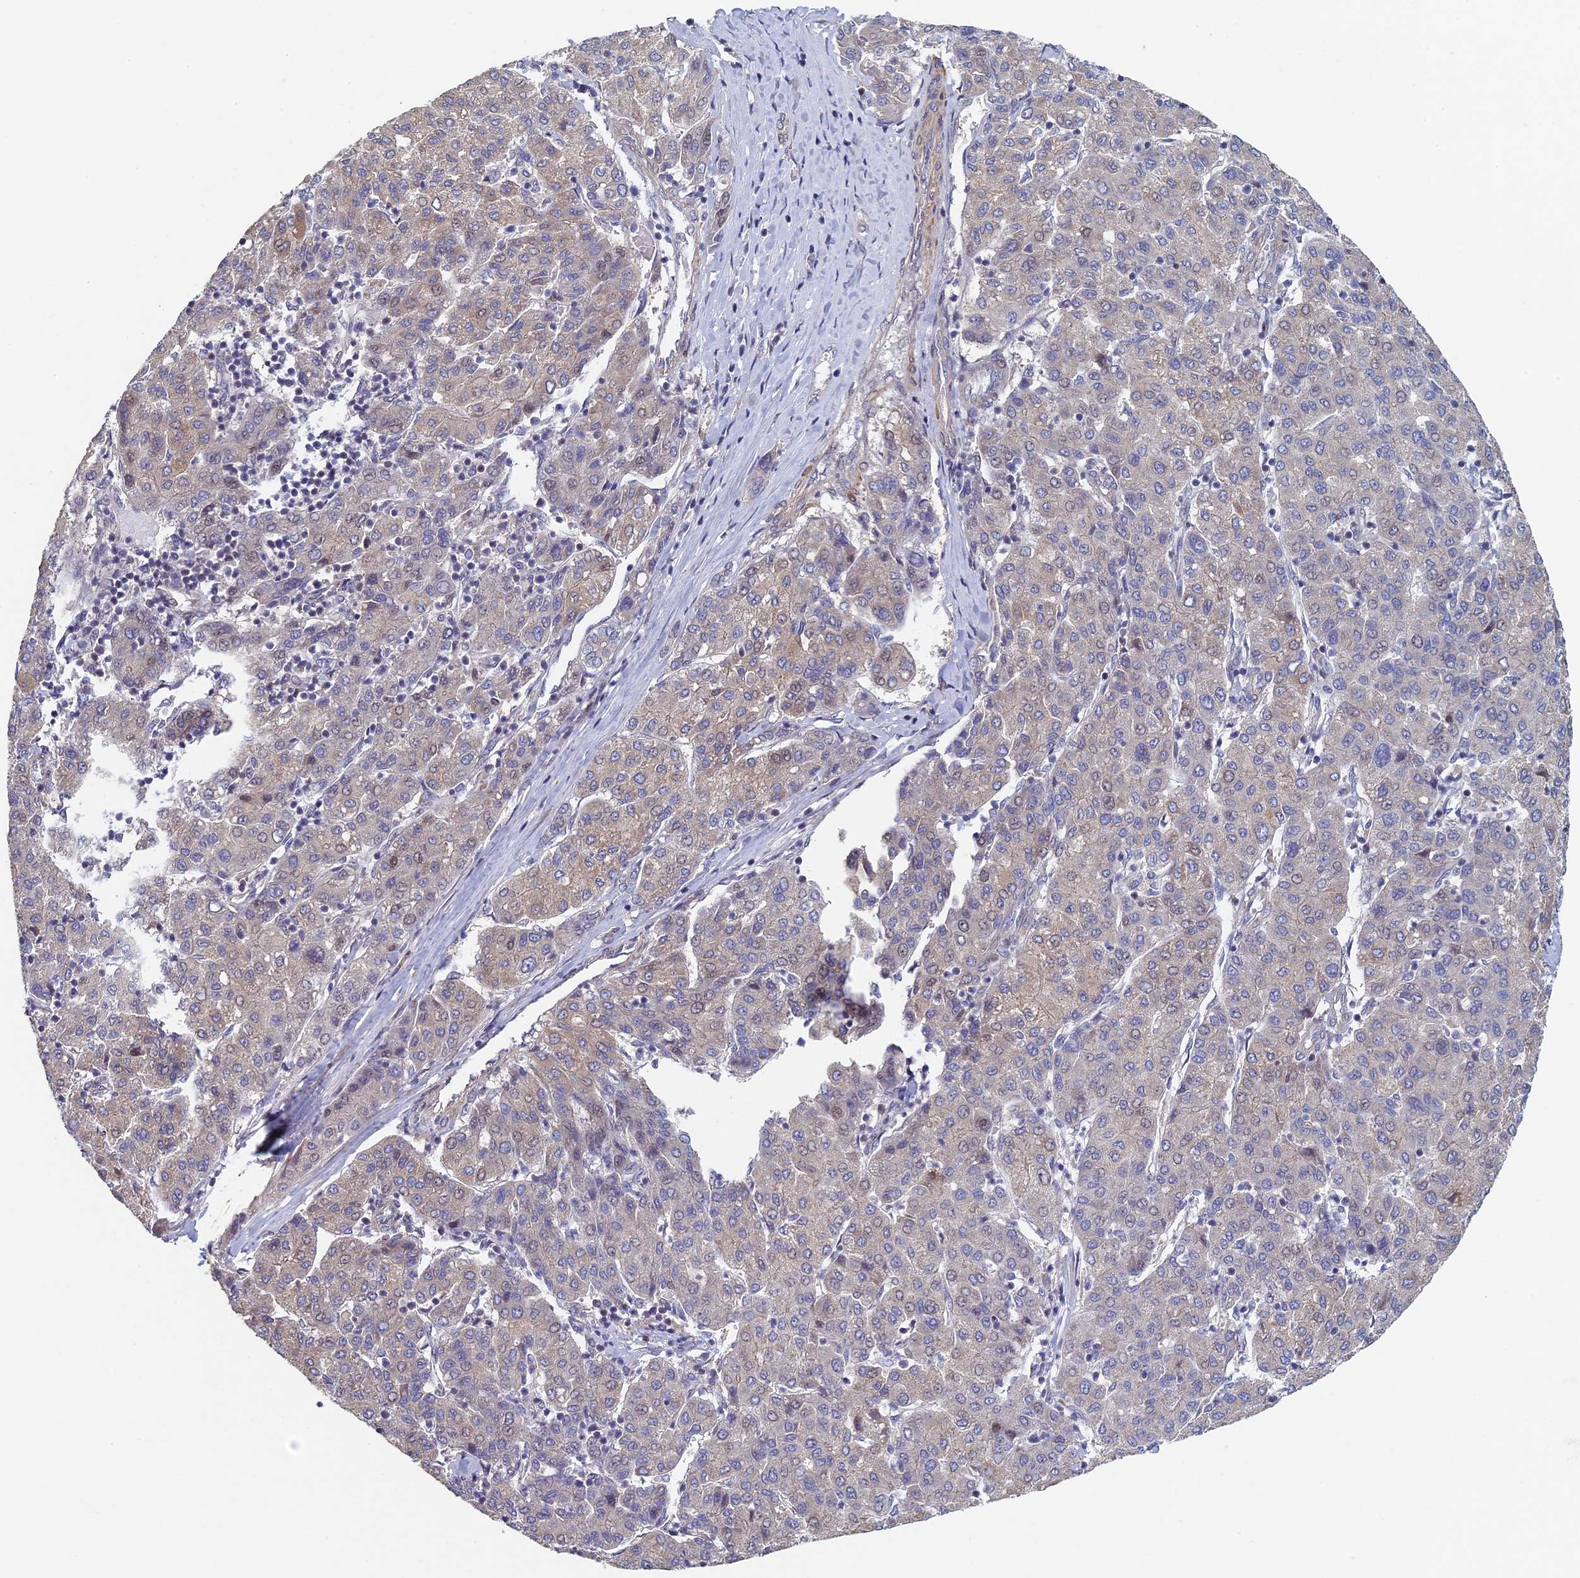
{"staining": {"intensity": "weak", "quantity": "25%-75%", "location": "cytoplasmic/membranous"}, "tissue": "liver cancer", "cell_type": "Tumor cells", "image_type": "cancer", "snomed": [{"axis": "morphology", "description": "Carcinoma, Hepatocellular, NOS"}, {"axis": "topography", "description": "Liver"}], "caption": "Tumor cells show weak cytoplasmic/membranous staining in about 25%-75% of cells in liver cancer (hepatocellular carcinoma).", "gene": "DIXDC1", "patient": {"sex": "male", "age": 65}}